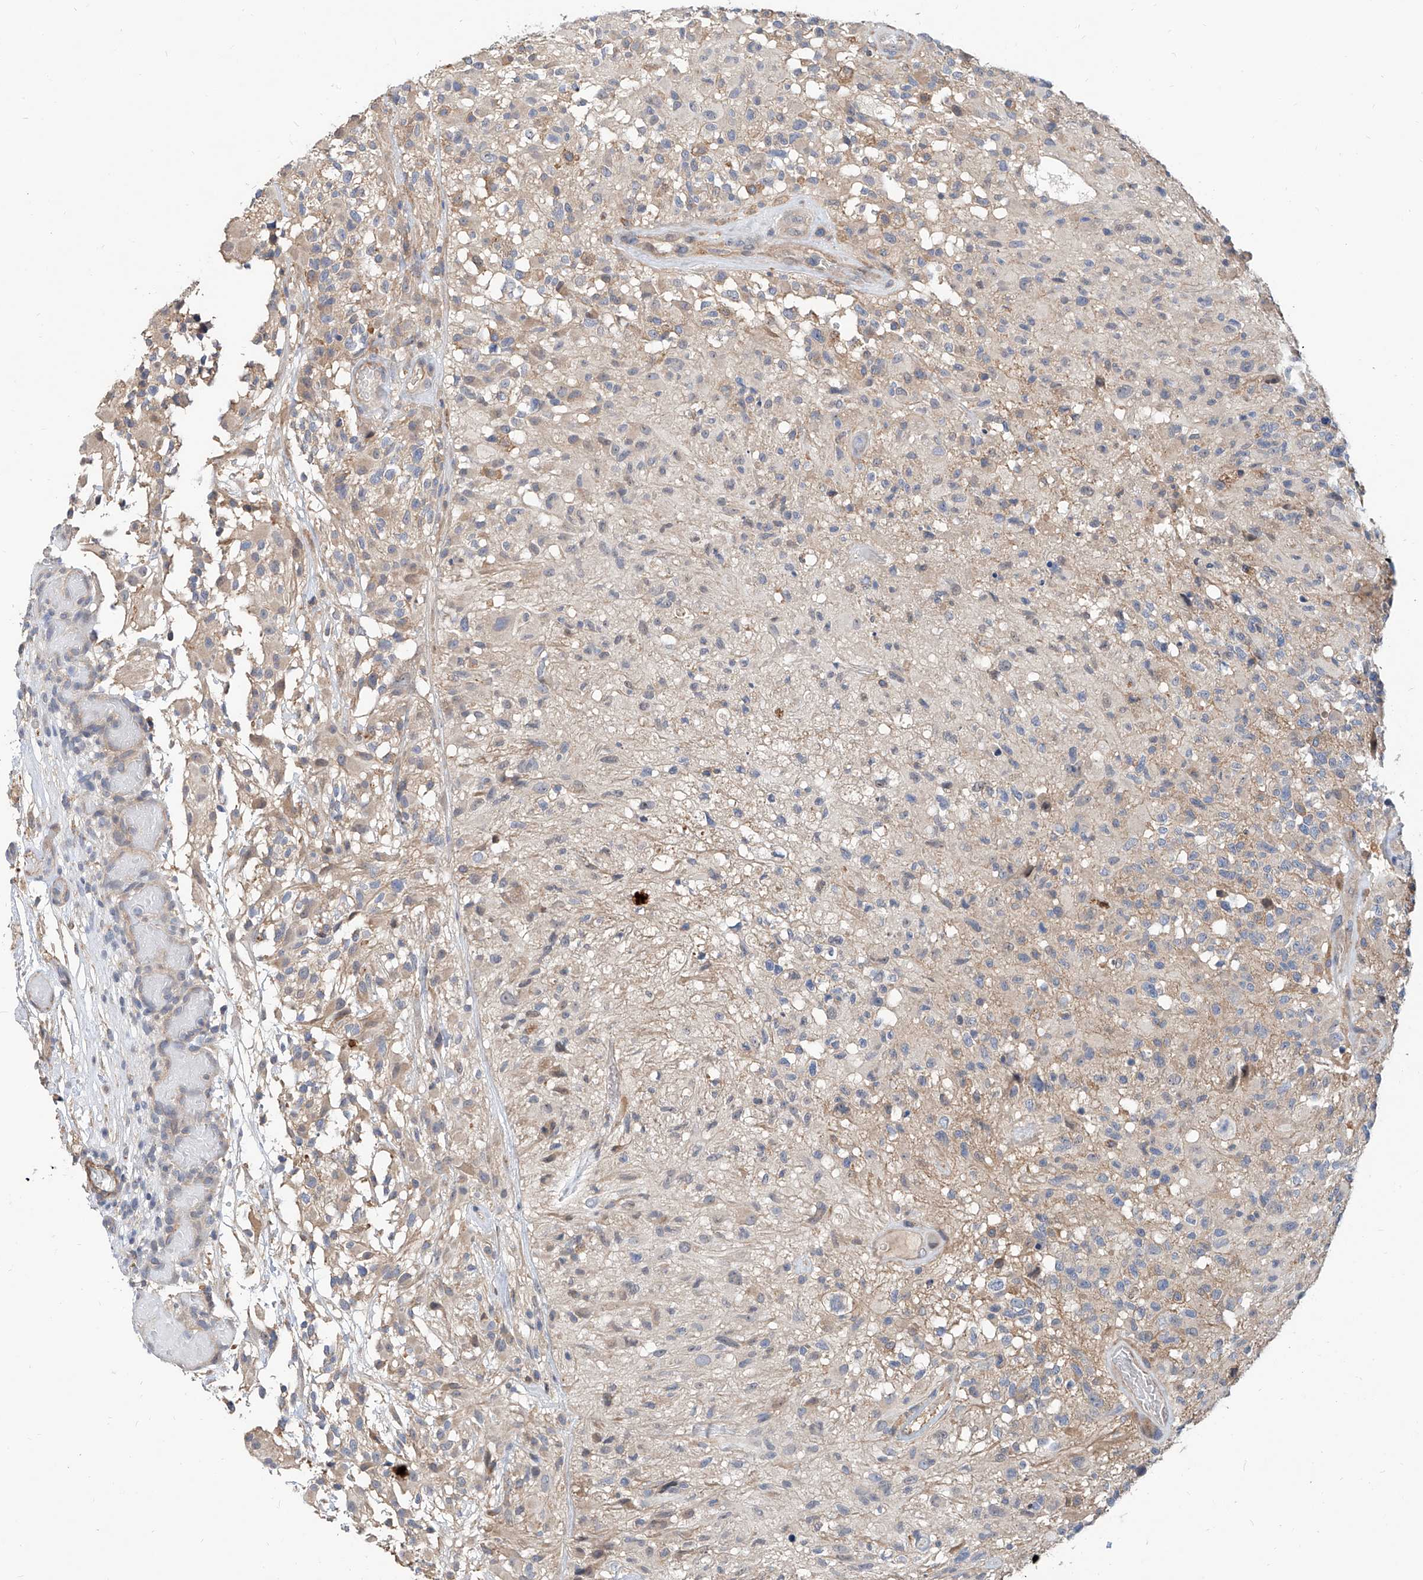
{"staining": {"intensity": "negative", "quantity": "none", "location": "none"}, "tissue": "glioma", "cell_type": "Tumor cells", "image_type": "cancer", "snomed": [{"axis": "morphology", "description": "Glioma, malignant, High grade"}, {"axis": "morphology", "description": "Glioblastoma, NOS"}, {"axis": "topography", "description": "Brain"}], "caption": "Glioma stained for a protein using immunohistochemistry displays no expression tumor cells.", "gene": "MAGEE2", "patient": {"sex": "male", "age": 60}}